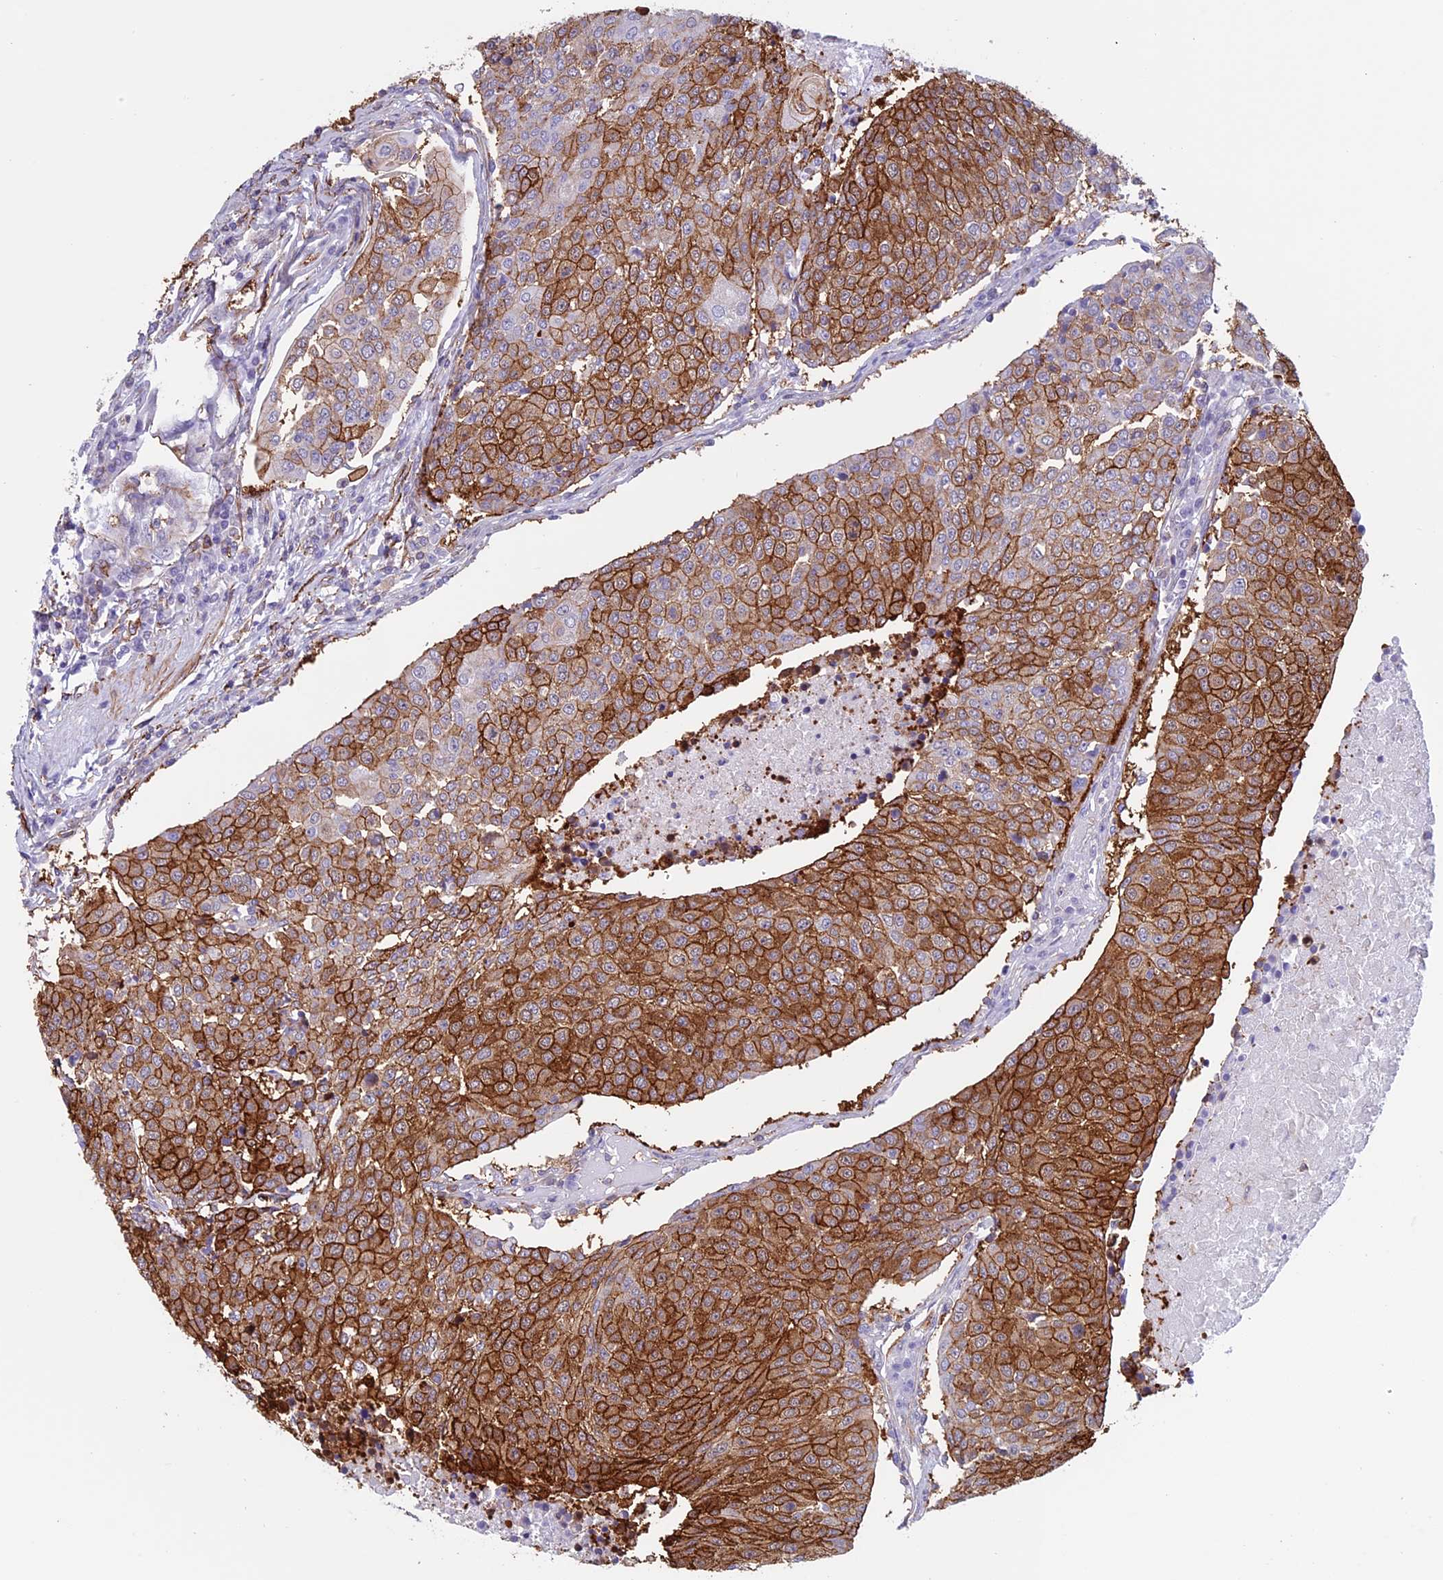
{"staining": {"intensity": "strong", "quantity": ">75%", "location": "cytoplasmic/membranous"}, "tissue": "urothelial cancer", "cell_type": "Tumor cells", "image_type": "cancer", "snomed": [{"axis": "morphology", "description": "Urothelial carcinoma, High grade"}, {"axis": "topography", "description": "Urinary bladder"}], "caption": "Immunohistochemical staining of human high-grade urothelial carcinoma reveals strong cytoplasmic/membranous protein positivity in about >75% of tumor cells. The staining was performed using DAB (3,3'-diaminobenzidine), with brown indicating positive protein expression. Nuclei are stained blue with hematoxylin.", "gene": "ANGPTL2", "patient": {"sex": "female", "age": 85}}